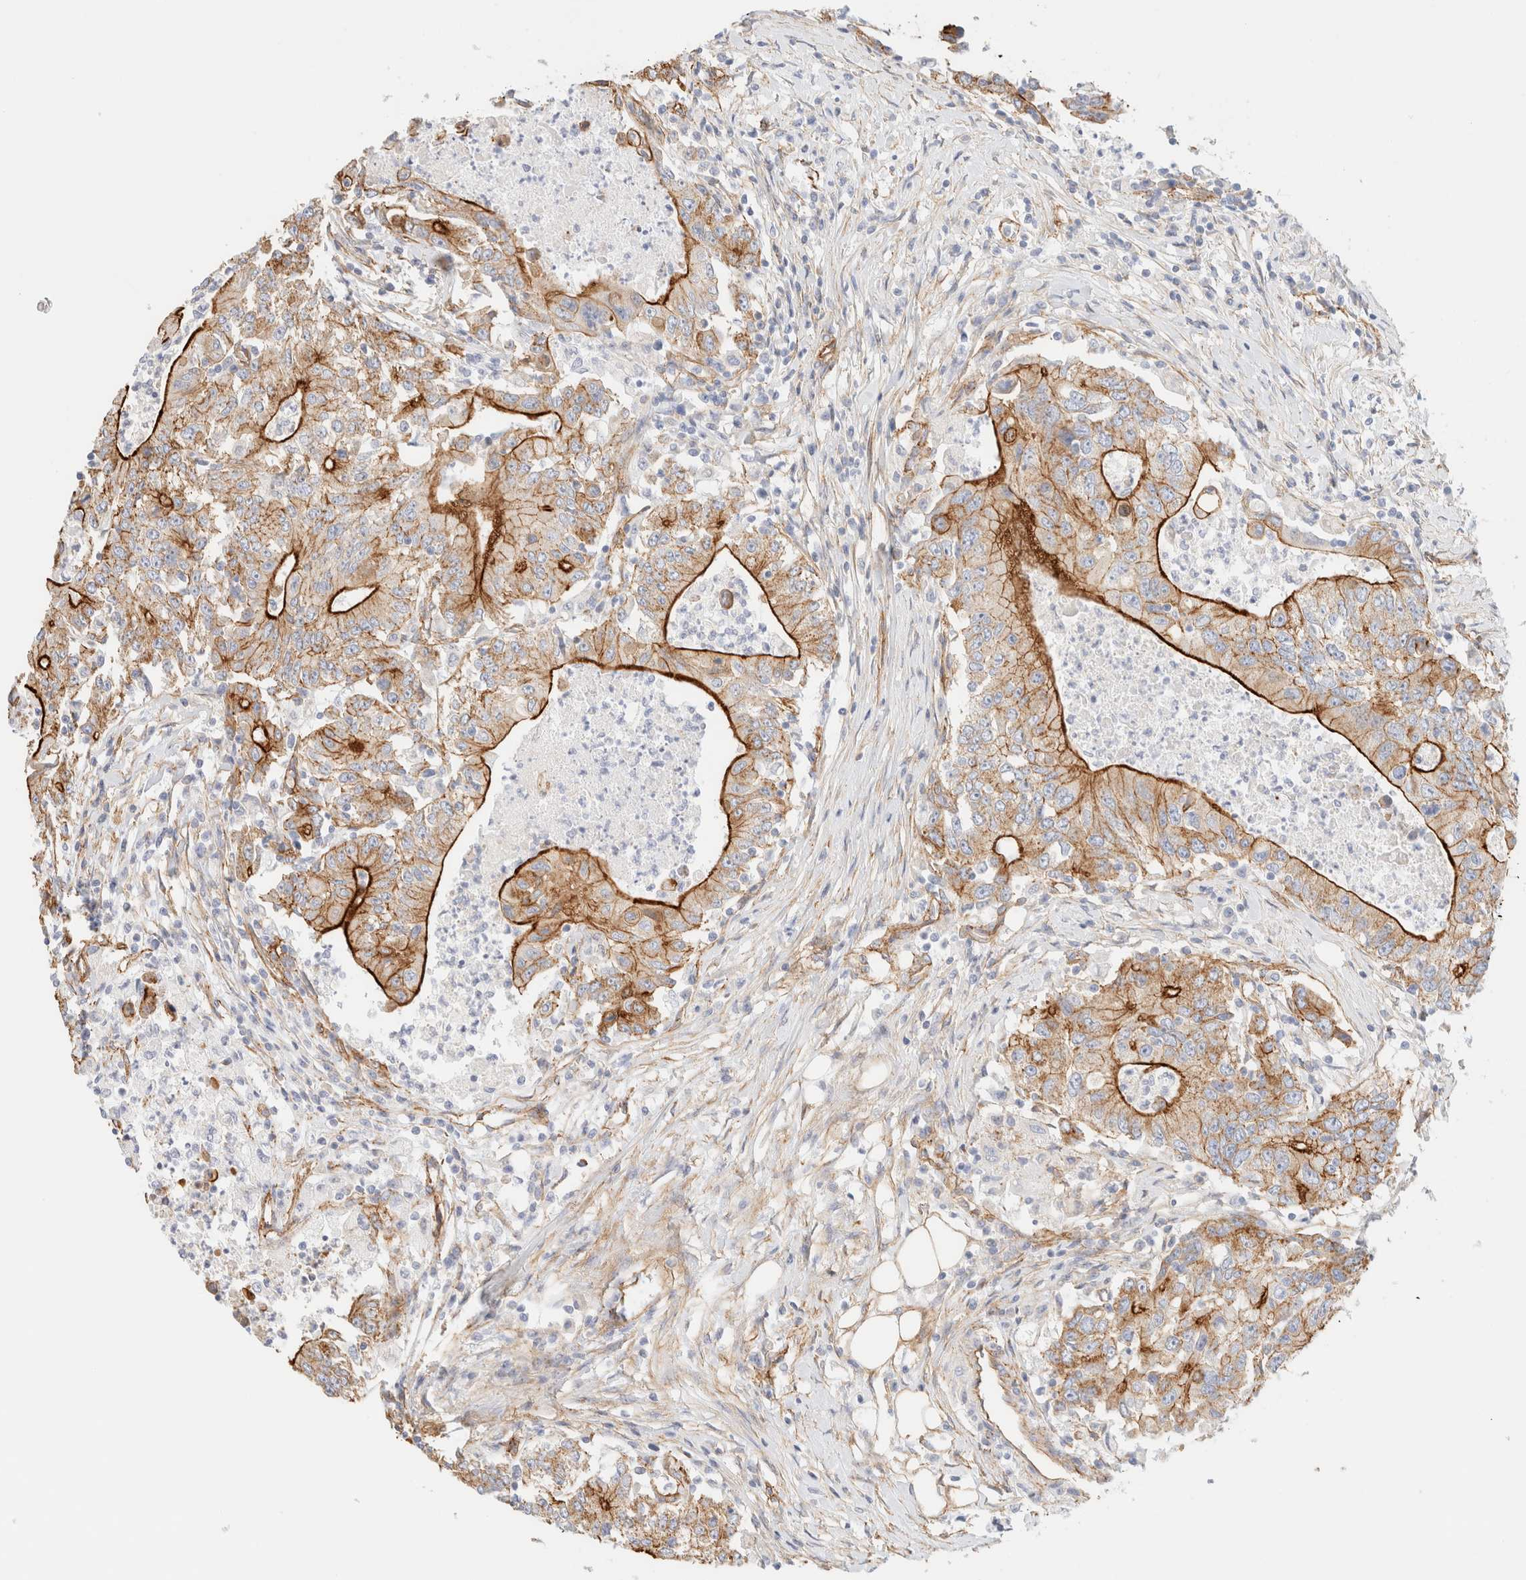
{"staining": {"intensity": "strong", "quantity": "25%-75%", "location": "cytoplasmic/membranous"}, "tissue": "colorectal cancer", "cell_type": "Tumor cells", "image_type": "cancer", "snomed": [{"axis": "morphology", "description": "Adenocarcinoma, NOS"}, {"axis": "topography", "description": "Colon"}], "caption": "DAB immunohistochemical staining of human colorectal cancer demonstrates strong cytoplasmic/membranous protein expression in about 25%-75% of tumor cells.", "gene": "CYB5R4", "patient": {"sex": "female", "age": 77}}